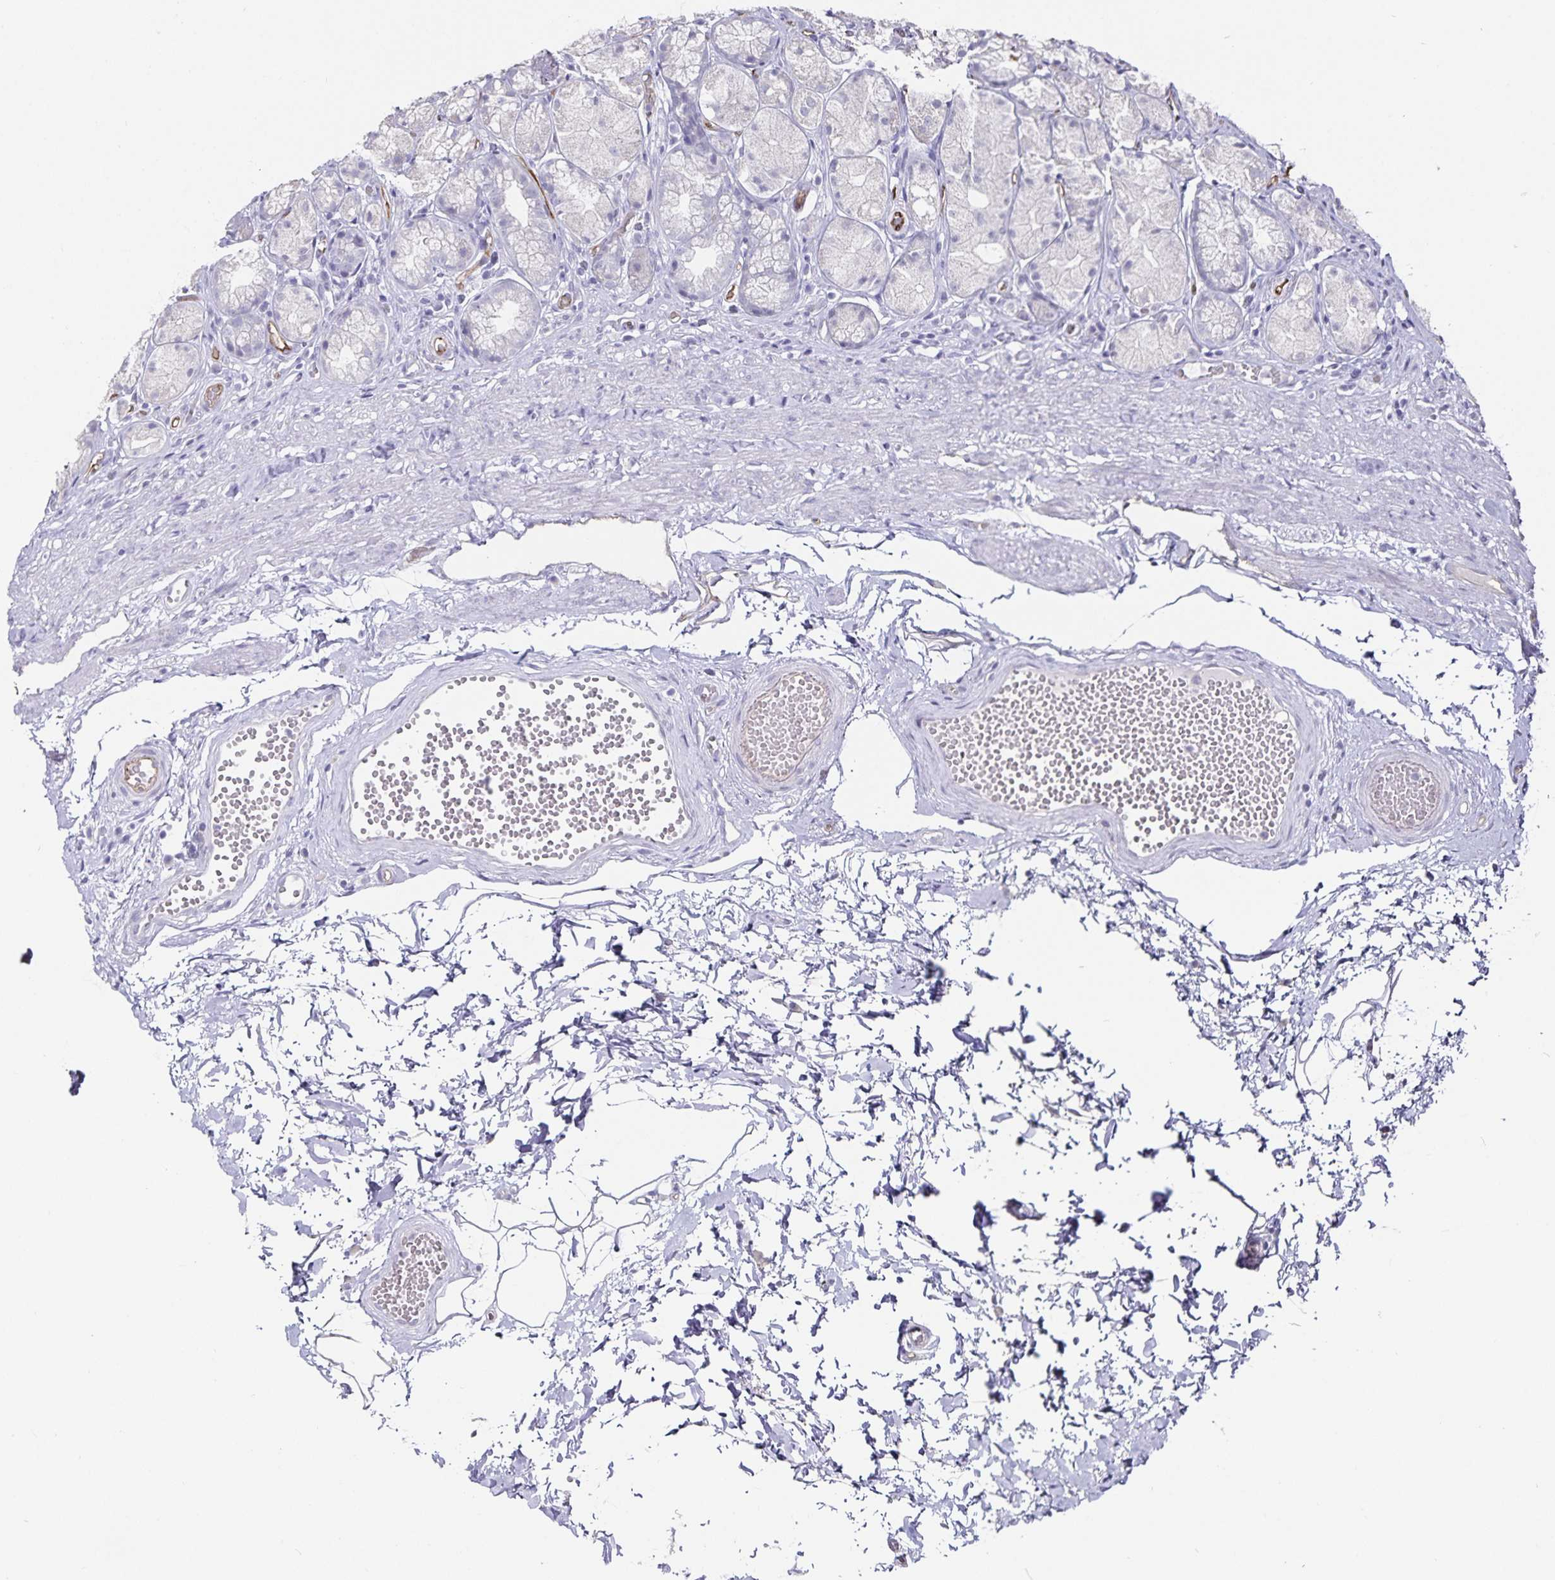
{"staining": {"intensity": "negative", "quantity": "none", "location": "none"}, "tissue": "stomach", "cell_type": "Glandular cells", "image_type": "normal", "snomed": [{"axis": "morphology", "description": "Normal tissue, NOS"}, {"axis": "topography", "description": "Stomach"}], "caption": "The immunohistochemistry (IHC) photomicrograph has no significant expression in glandular cells of stomach. Brightfield microscopy of immunohistochemistry stained with DAB (brown) and hematoxylin (blue), captured at high magnification.", "gene": "PODXL", "patient": {"sex": "male", "age": 70}}